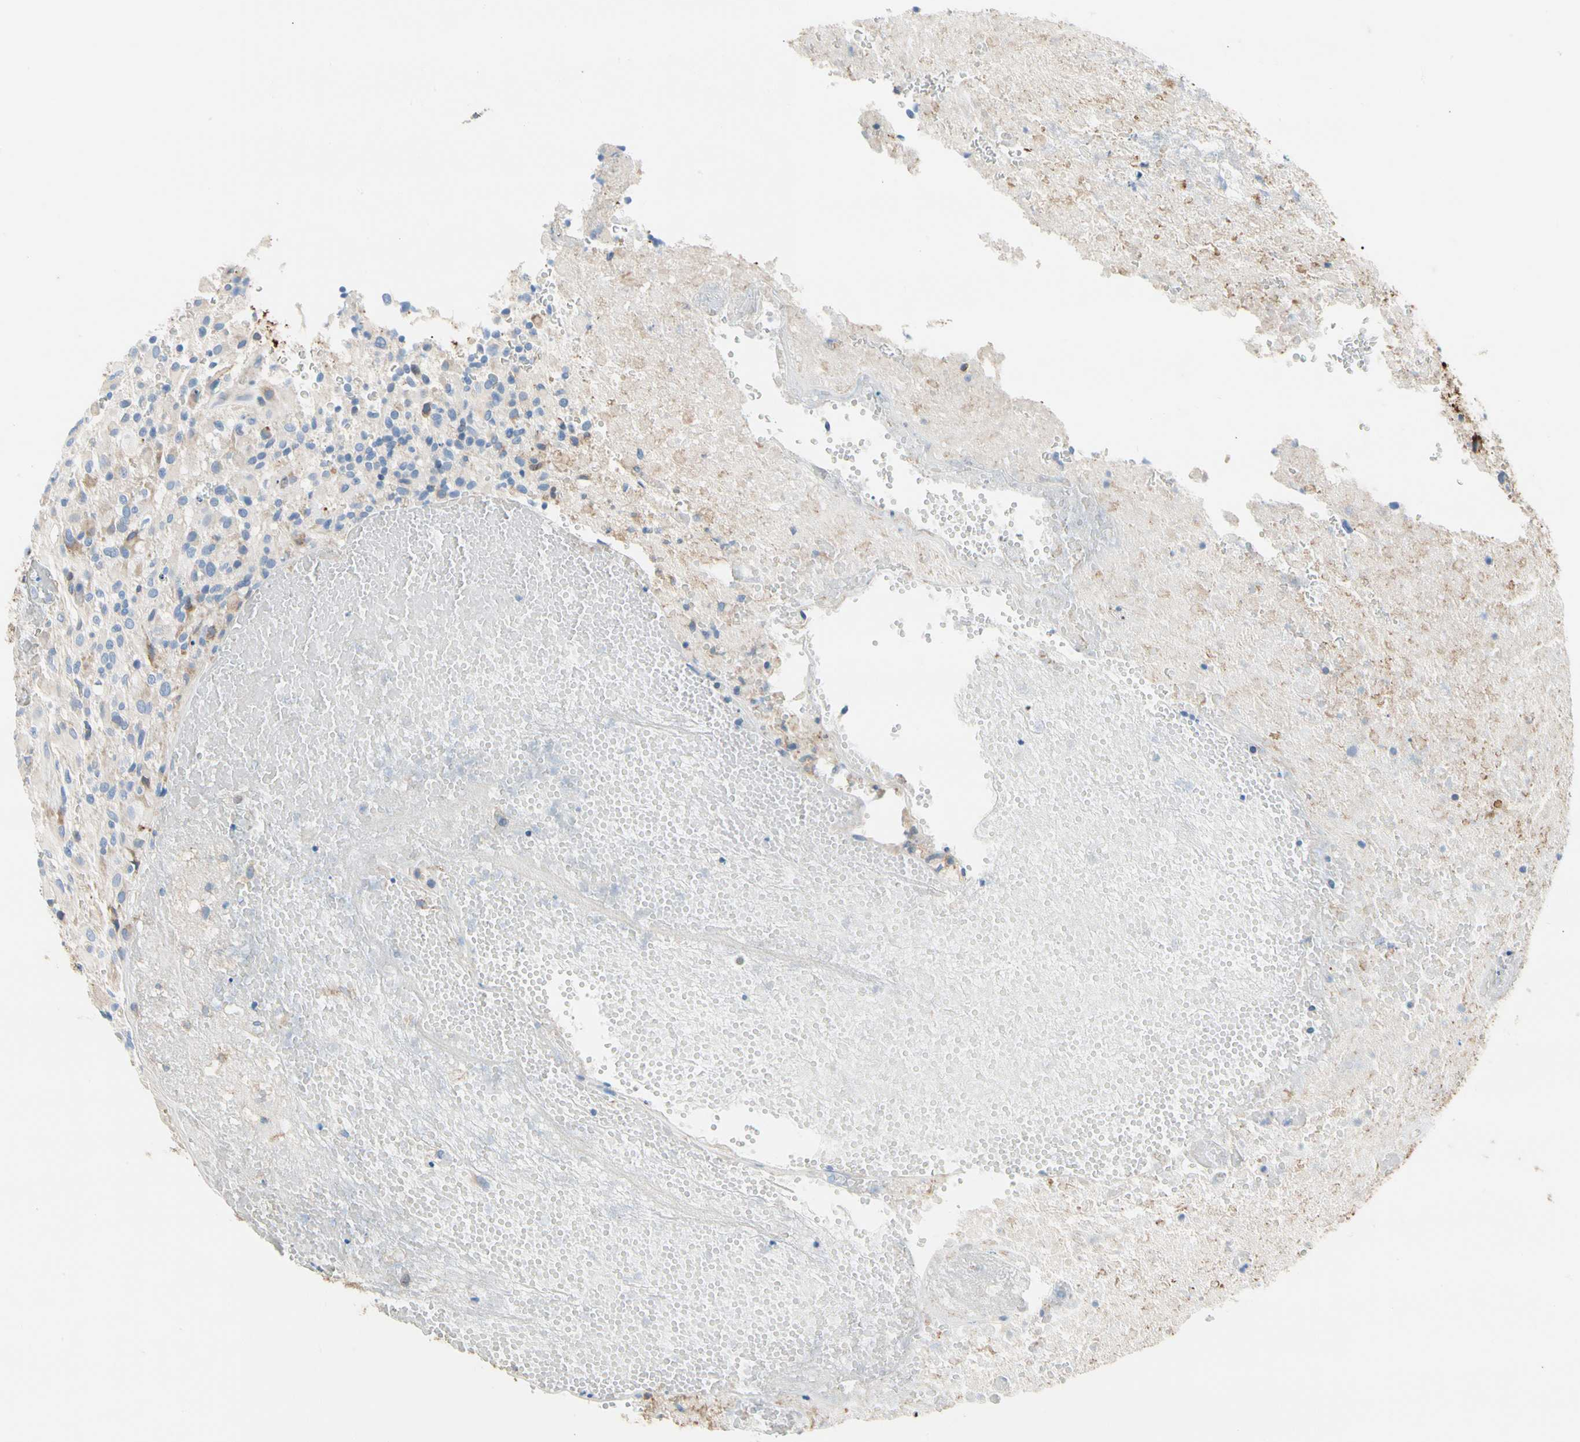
{"staining": {"intensity": "negative", "quantity": "none", "location": "none"}, "tissue": "glioma", "cell_type": "Tumor cells", "image_type": "cancer", "snomed": [{"axis": "morphology", "description": "Glioma, malignant, High grade"}, {"axis": "topography", "description": "Brain"}], "caption": "Tumor cells are negative for protein expression in human high-grade glioma (malignant).", "gene": "STXBP1", "patient": {"sex": "male", "age": 71}}